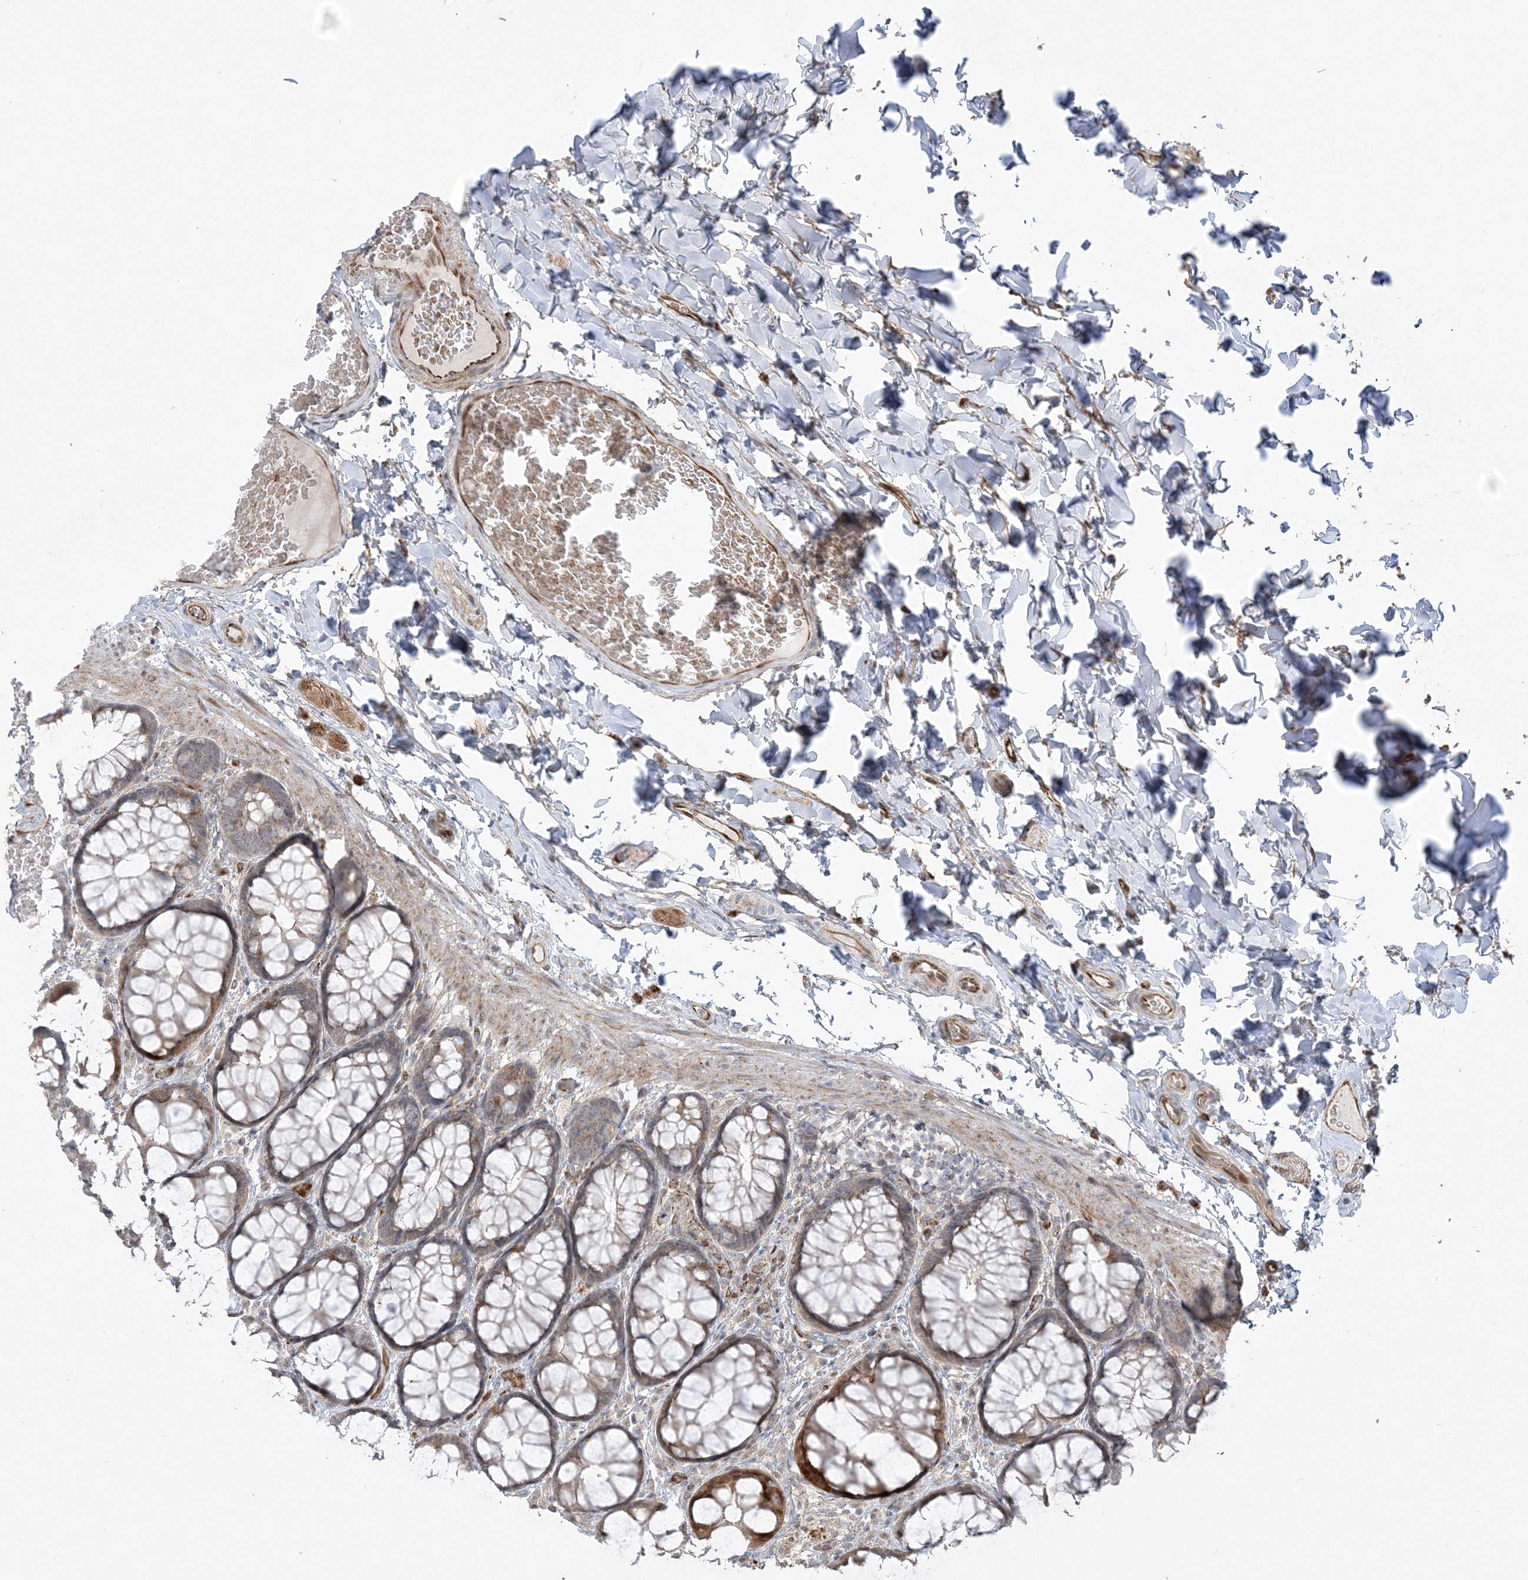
{"staining": {"intensity": "moderate", "quantity": ">75%", "location": "cytoplasmic/membranous"}, "tissue": "colon", "cell_type": "Endothelial cells", "image_type": "normal", "snomed": [{"axis": "morphology", "description": "Normal tissue, NOS"}, {"axis": "topography", "description": "Colon"}], "caption": "A micrograph of colon stained for a protein exhibits moderate cytoplasmic/membranous brown staining in endothelial cells.", "gene": "INPP1", "patient": {"sex": "male", "age": 47}}